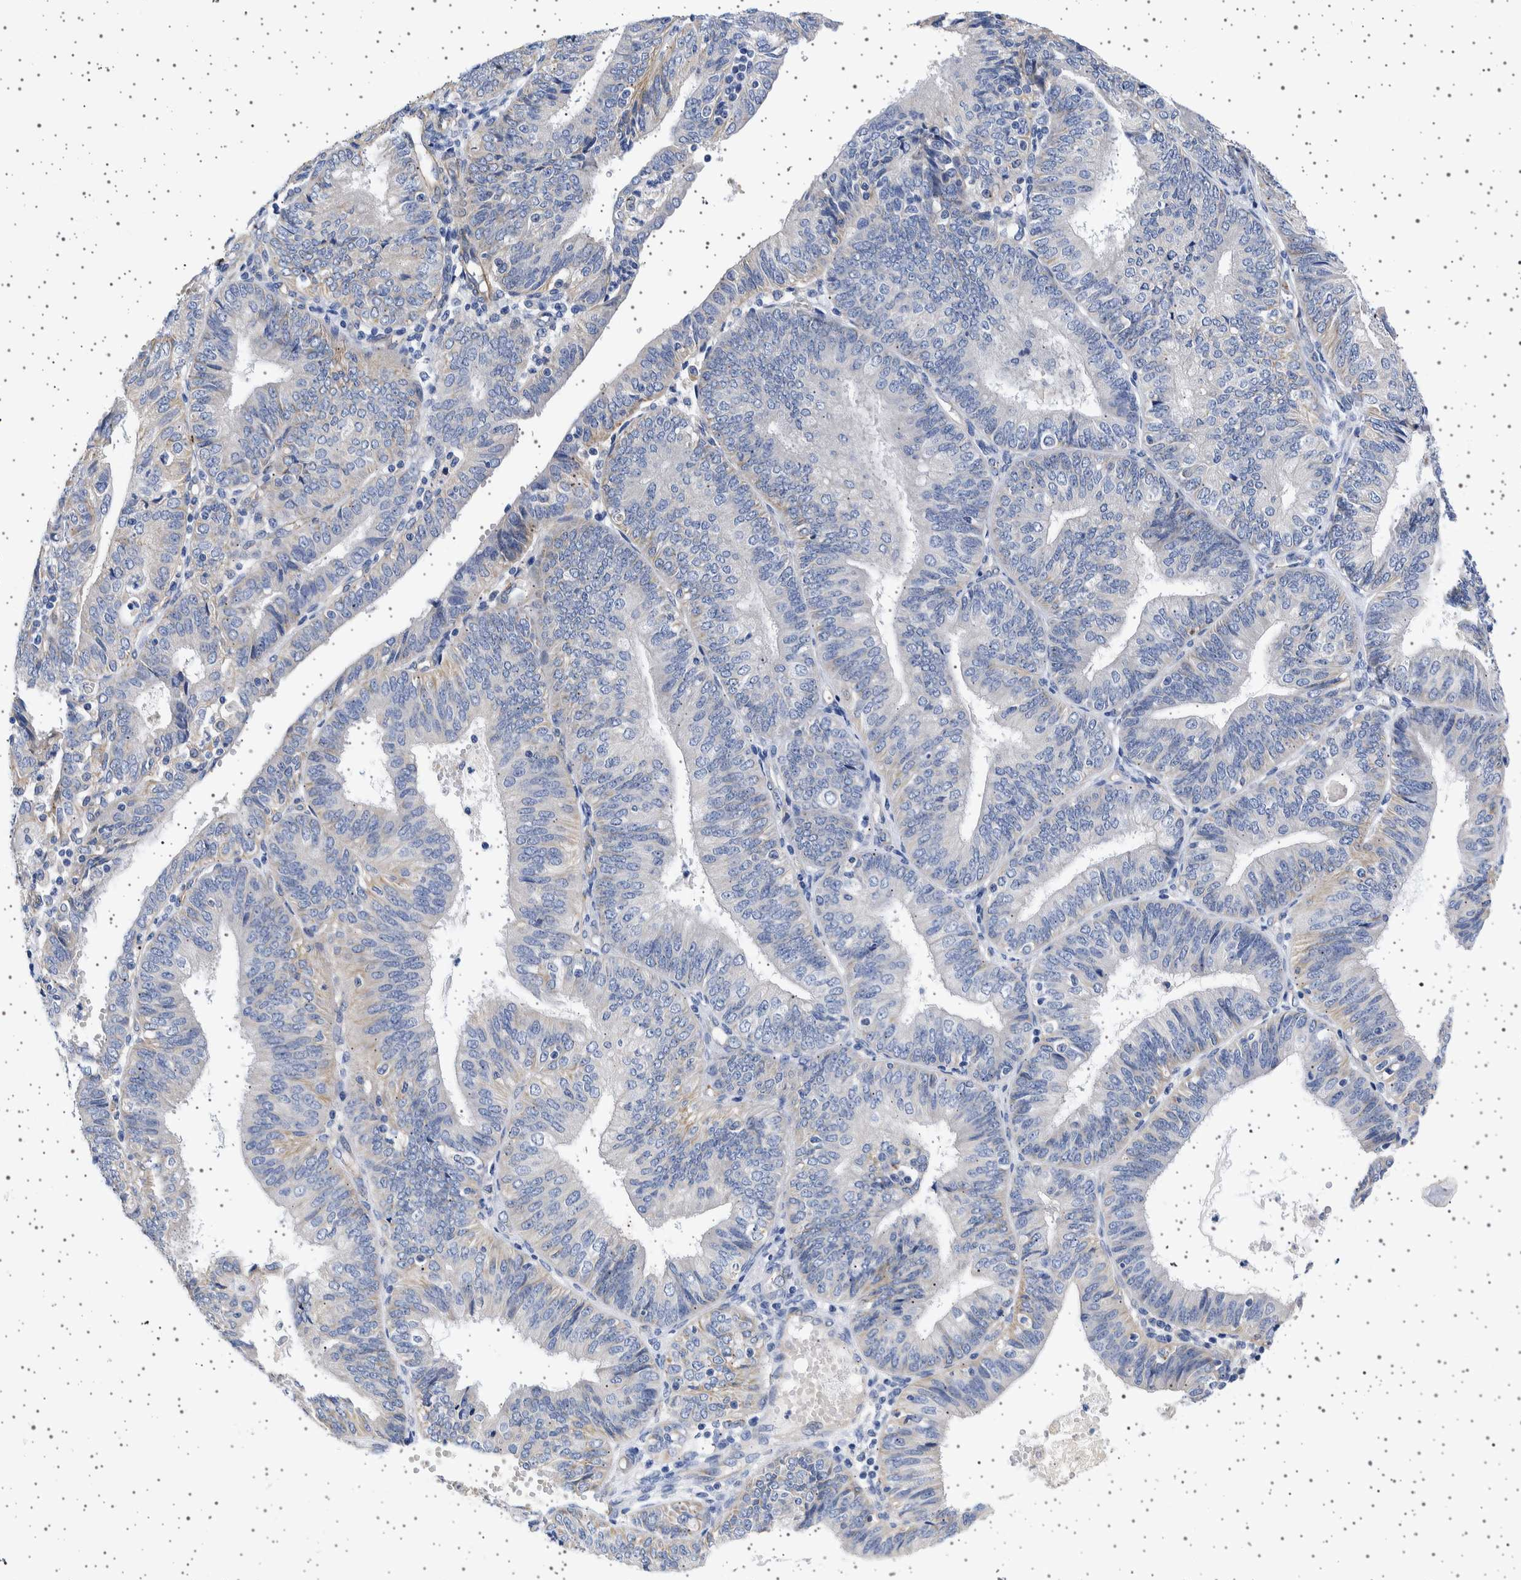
{"staining": {"intensity": "negative", "quantity": "none", "location": "none"}, "tissue": "endometrial cancer", "cell_type": "Tumor cells", "image_type": "cancer", "snomed": [{"axis": "morphology", "description": "Adenocarcinoma, NOS"}, {"axis": "topography", "description": "Endometrium"}], "caption": "This is an immunohistochemistry photomicrograph of human endometrial adenocarcinoma. There is no staining in tumor cells.", "gene": "SEPTIN4", "patient": {"sex": "female", "age": 58}}